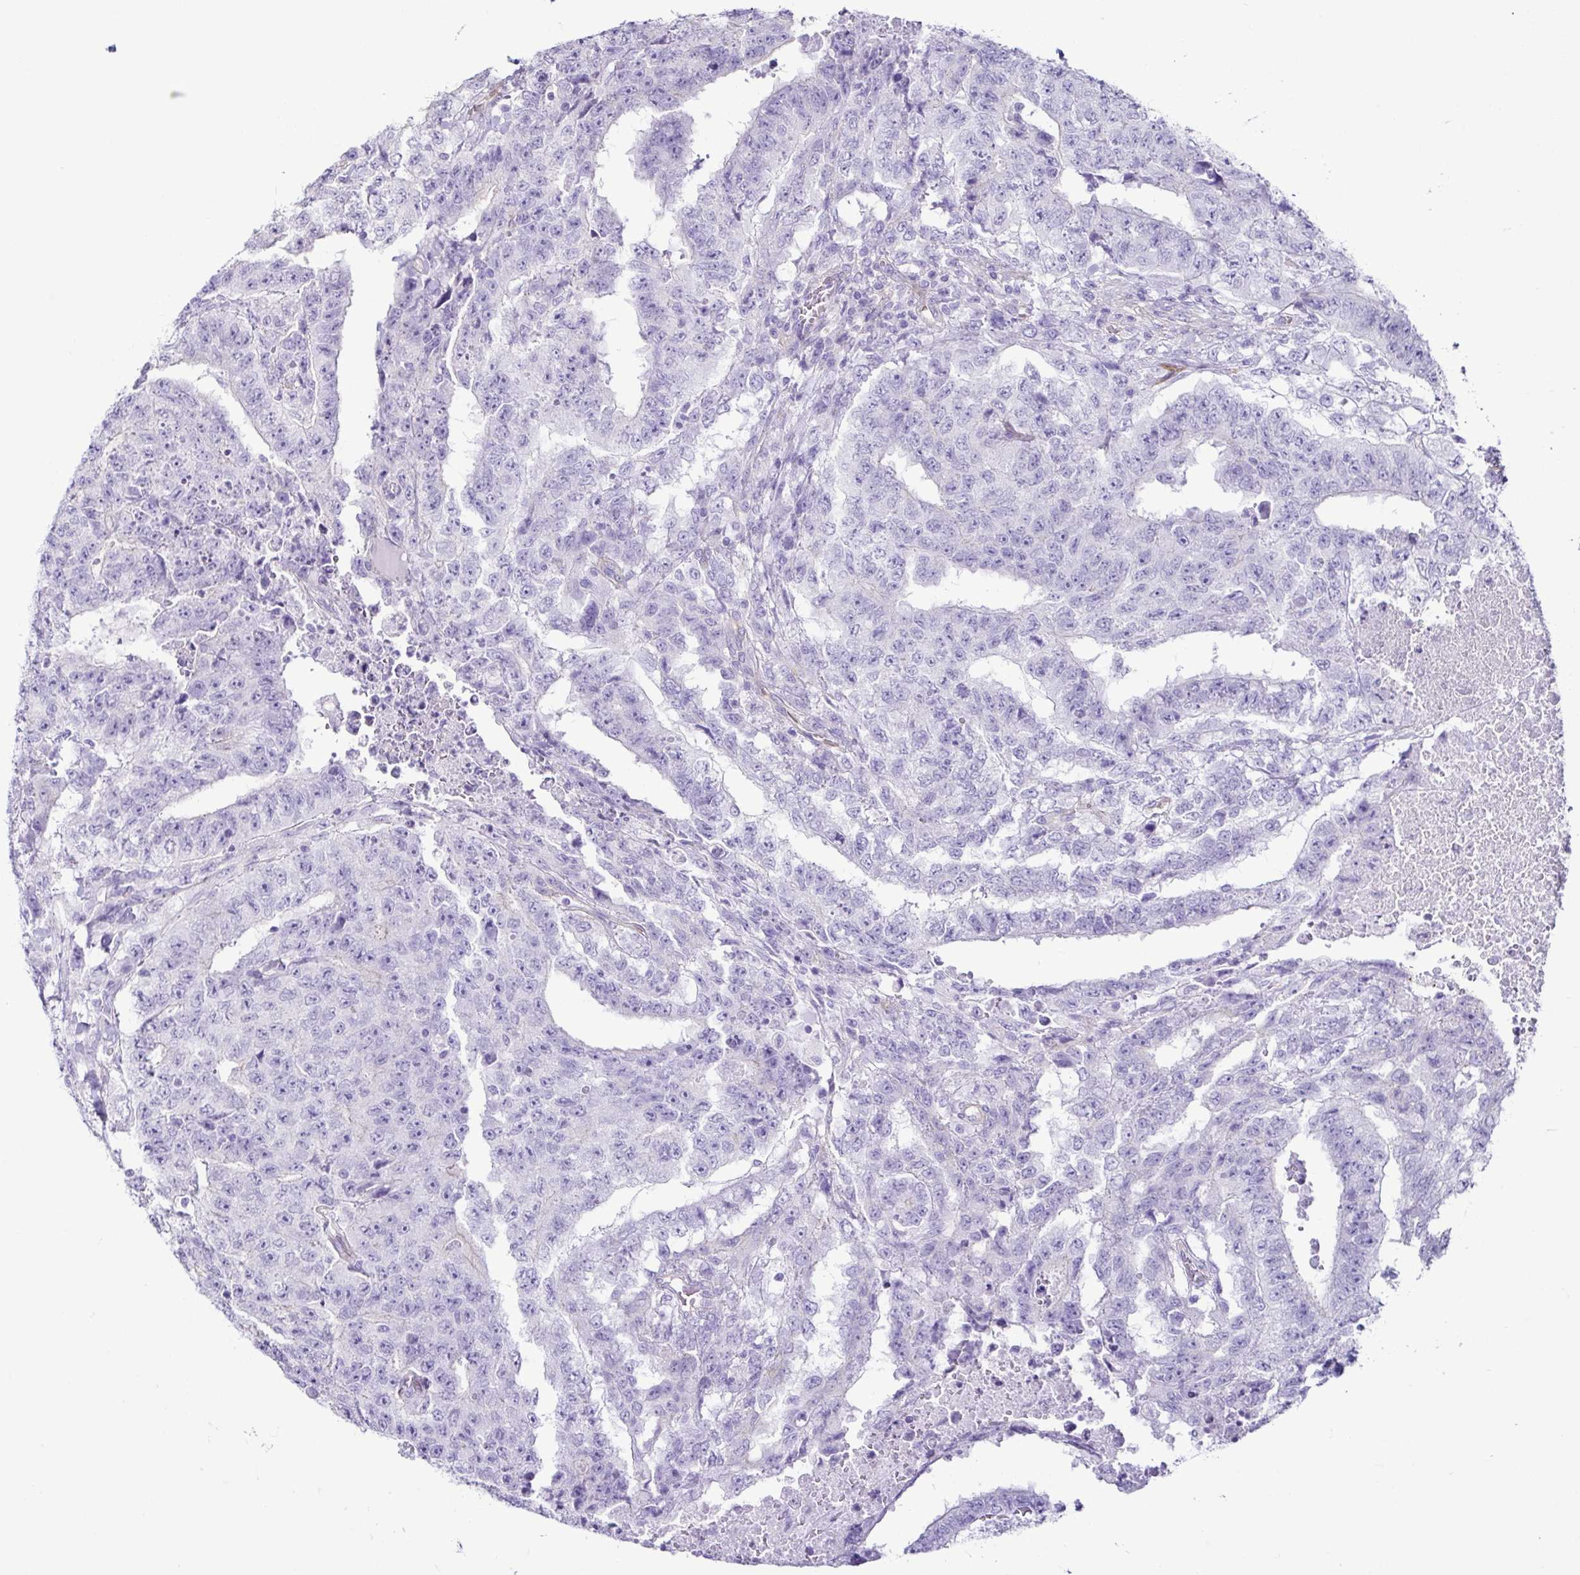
{"staining": {"intensity": "negative", "quantity": "none", "location": "none"}, "tissue": "testis cancer", "cell_type": "Tumor cells", "image_type": "cancer", "snomed": [{"axis": "morphology", "description": "Carcinoma, Embryonal, NOS"}, {"axis": "topography", "description": "Testis"}], "caption": "Tumor cells are negative for protein expression in human testis cancer. (Stains: DAB (3,3'-diaminobenzidine) IHC with hematoxylin counter stain, Microscopy: brightfield microscopy at high magnification).", "gene": "CASP14", "patient": {"sex": "male", "age": 24}}